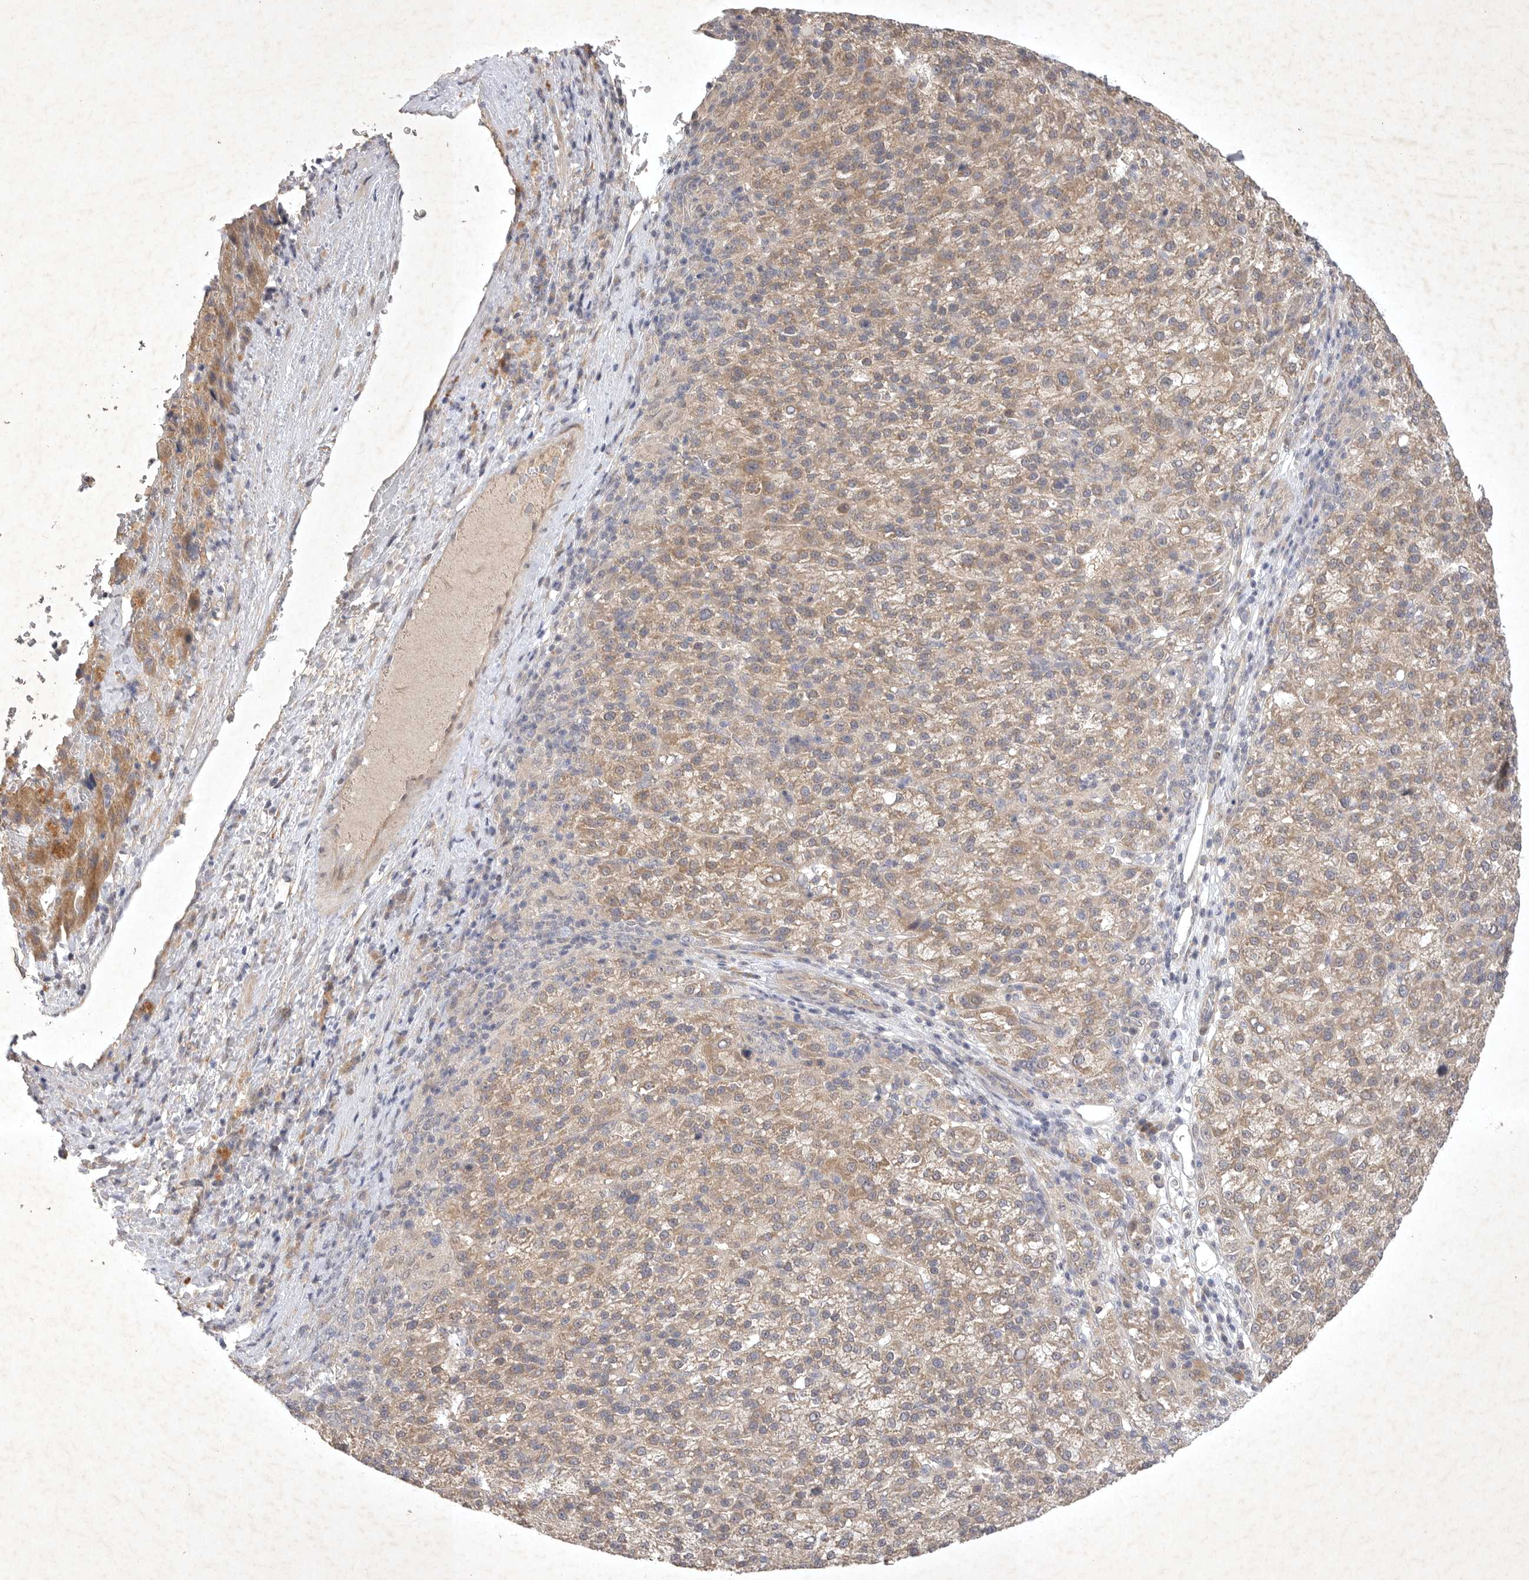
{"staining": {"intensity": "moderate", "quantity": ">75%", "location": "cytoplasmic/membranous"}, "tissue": "liver cancer", "cell_type": "Tumor cells", "image_type": "cancer", "snomed": [{"axis": "morphology", "description": "Carcinoma, Hepatocellular, NOS"}, {"axis": "topography", "description": "Liver"}], "caption": "Immunohistochemistry (DAB (3,3'-diaminobenzidine)) staining of liver cancer displays moderate cytoplasmic/membranous protein expression in about >75% of tumor cells.", "gene": "PTPDC1", "patient": {"sex": "female", "age": 58}}